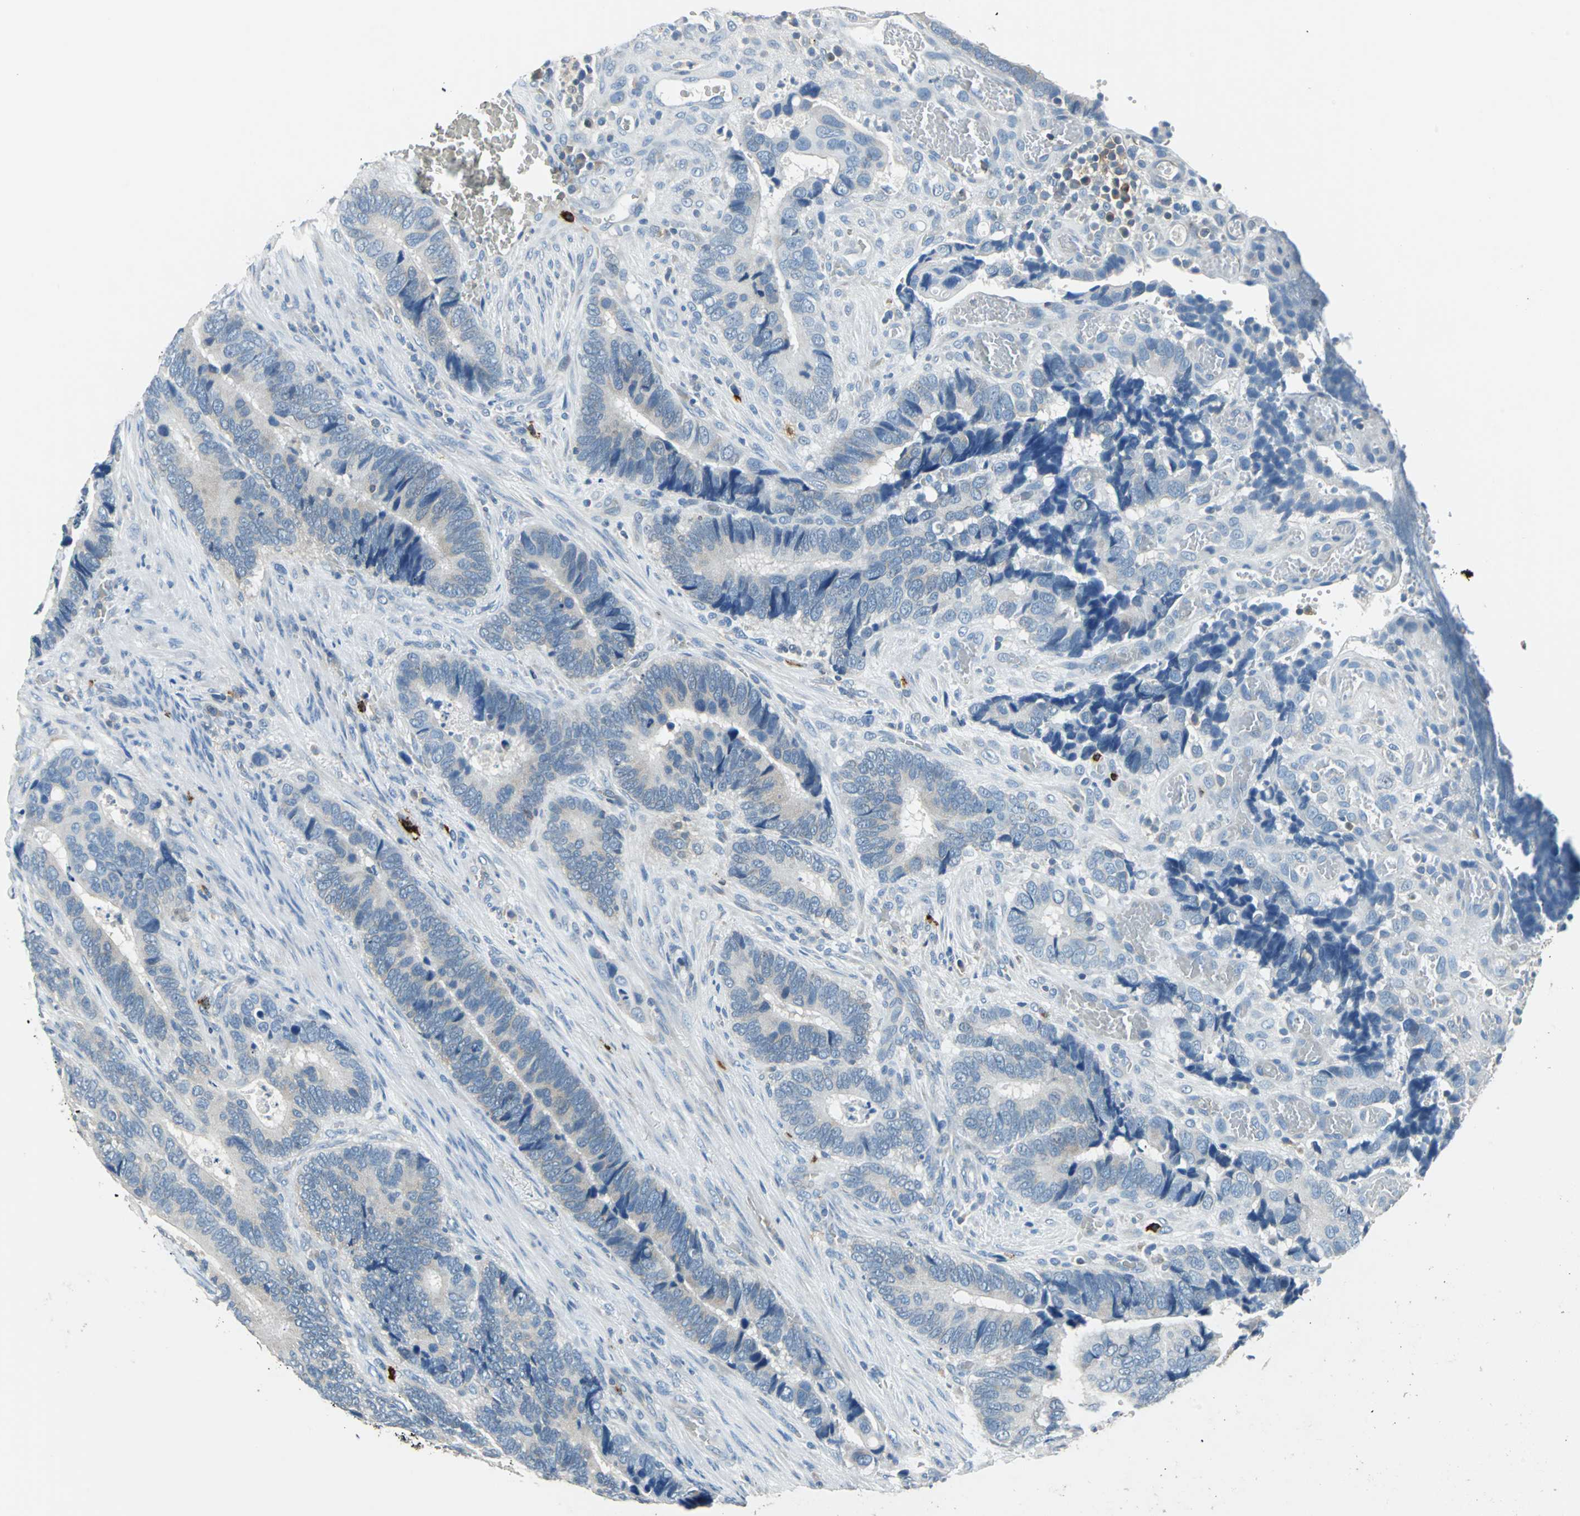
{"staining": {"intensity": "weak", "quantity": "<25%", "location": "cytoplasmic/membranous"}, "tissue": "colorectal cancer", "cell_type": "Tumor cells", "image_type": "cancer", "snomed": [{"axis": "morphology", "description": "Adenocarcinoma, NOS"}, {"axis": "topography", "description": "Colon"}], "caption": "Adenocarcinoma (colorectal) stained for a protein using IHC exhibits no staining tumor cells.", "gene": "CPA3", "patient": {"sex": "male", "age": 72}}